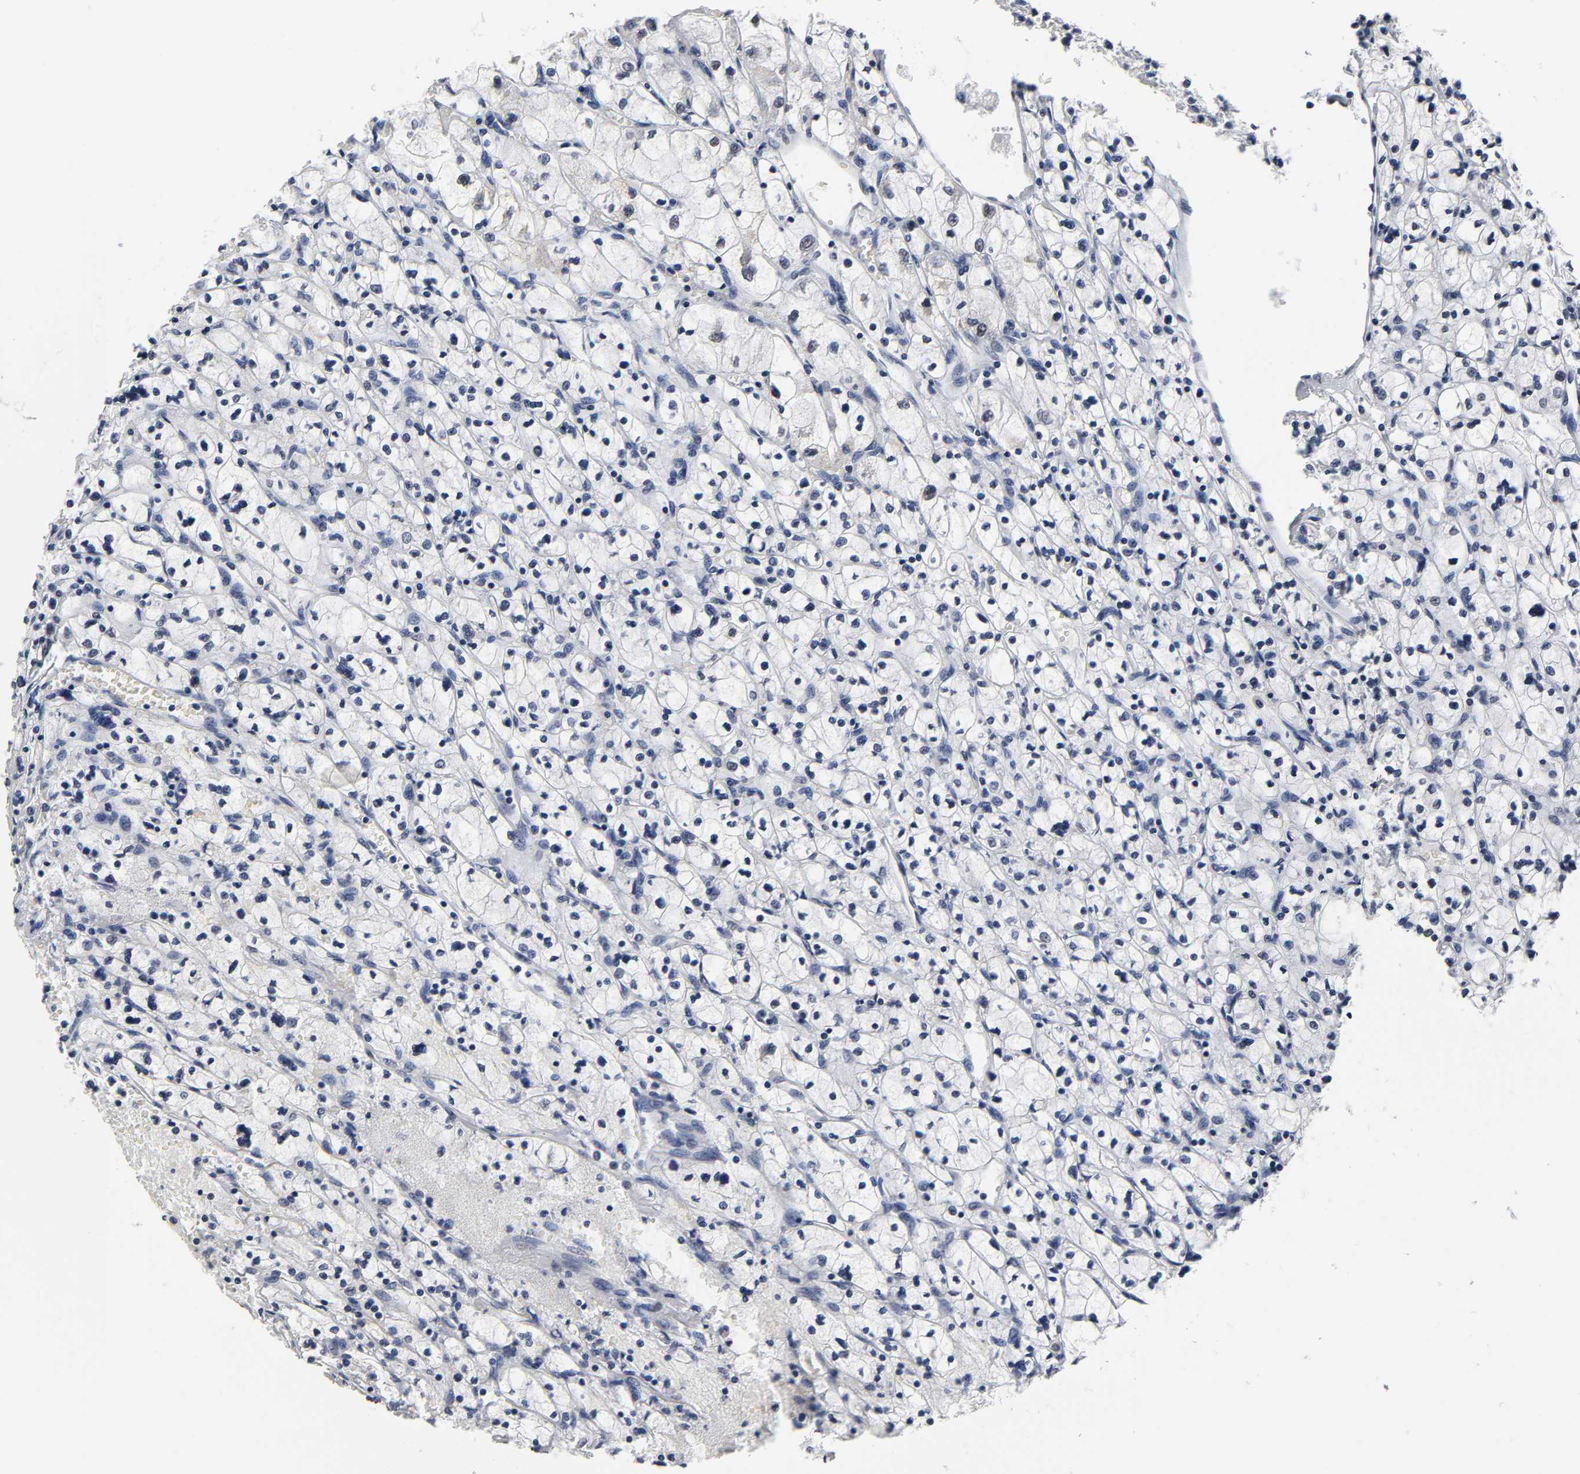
{"staining": {"intensity": "negative", "quantity": "none", "location": "none"}, "tissue": "renal cancer", "cell_type": "Tumor cells", "image_type": "cancer", "snomed": [{"axis": "morphology", "description": "Adenocarcinoma, NOS"}, {"axis": "topography", "description": "Kidney"}], "caption": "Immunohistochemistry photomicrograph of neoplastic tissue: renal cancer (adenocarcinoma) stained with DAB (3,3'-diaminobenzidine) shows no significant protein expression in tumor cells.", "gene": "TRIM33", "patient": {"sex": "female", "age": 83}}